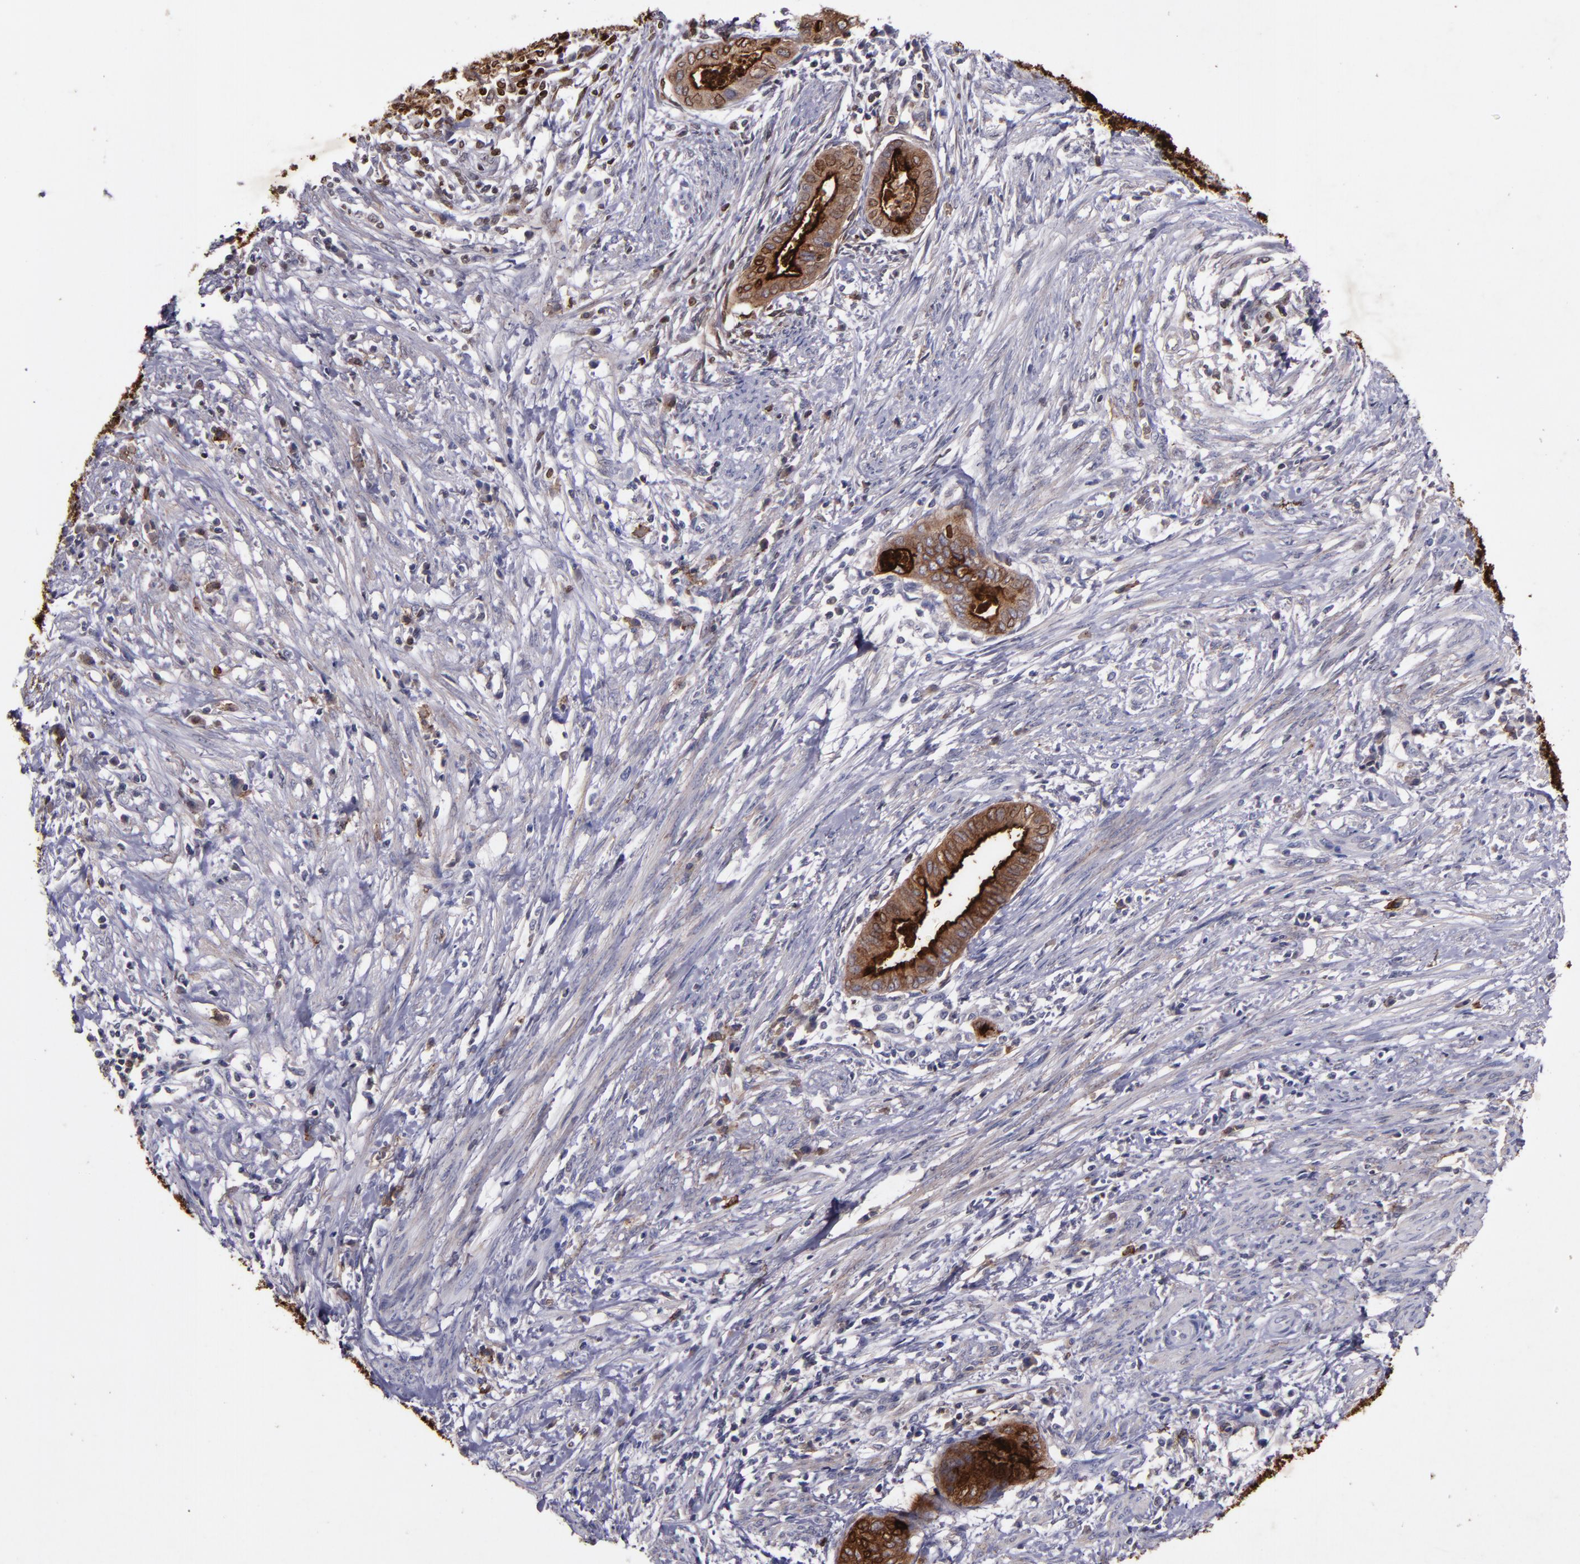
{"staining": {"intensity": "moderate", "quantity": ">75%", "location": "cytoplasmic/membranous,nuclear"}, "tissue": "endometrial cancer", "cell_type": "Tumor cells", "image_type": "cancer", "snomed": [{"axis": "morphology", "description": "Necrosis, NOS"}, {"axis": "morphology", "description": "Adenocarcinoma, NOS"}, {"axis": "topography", "description": "Endometrium"}], "caption": "A micrograph of endometrial adenocarcinoma stained for a protein reveals moderate cytoplasmic/membranous and nuclear brown staining in tumor cells.", "gene": "MFGE8", "patient": {"sex": "female", "age": 79}}